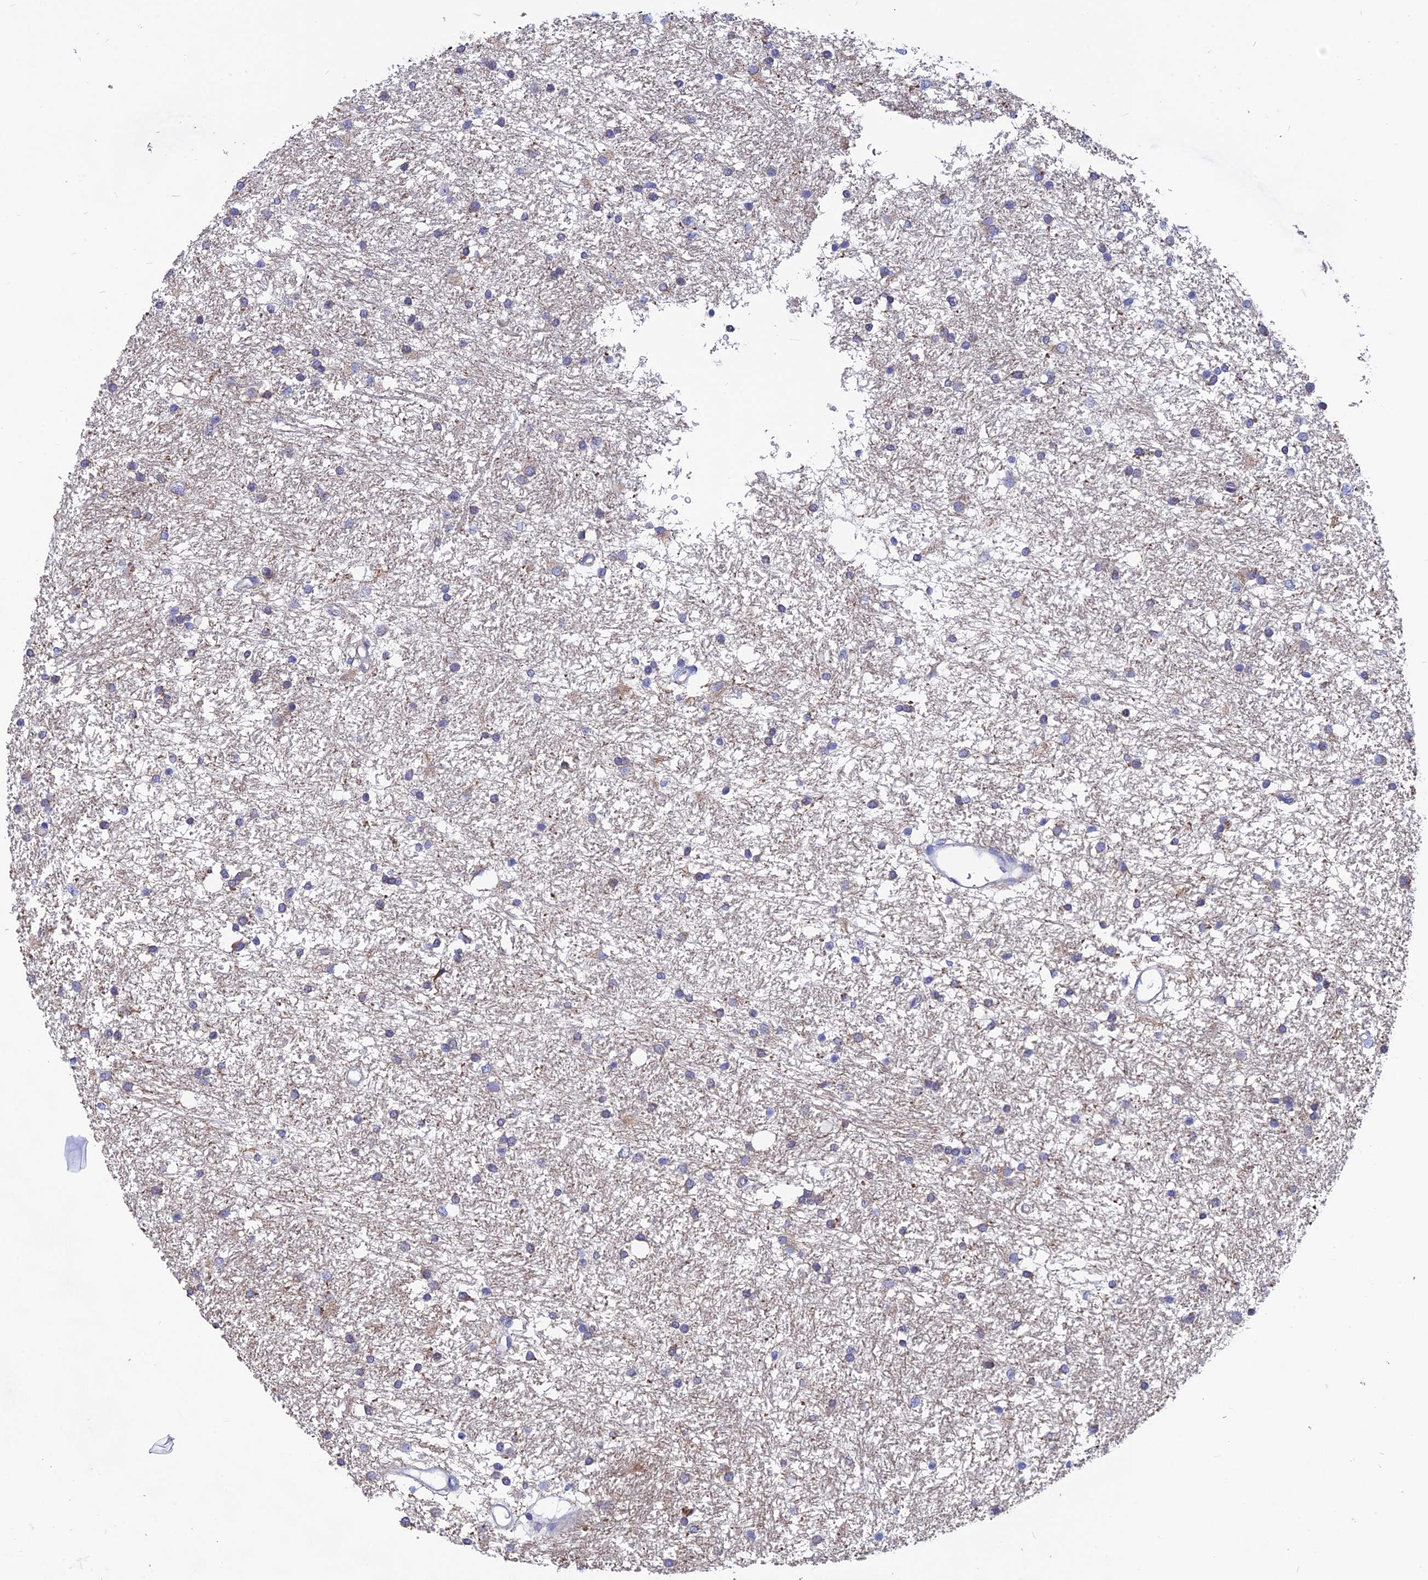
{"staining": {"intensity": "weak", "quantity": "<25%", "location": "cytoplasmic/membranous"}, "tissue": "glioma", "cell_type": "Tumor cells", "image_type": "cancer", "snomed": [{"axis": "morphology", "description": "Glioma, malignant, High grade"}, {"axis": "topography", "description": "Brain"}], "caption": "Photomicrograph shows no protein staining in tumor cells of malignant glioma (high-grade) tissue.", "gene": "AK4", "patient": {"sex": "male", "age": 77}}